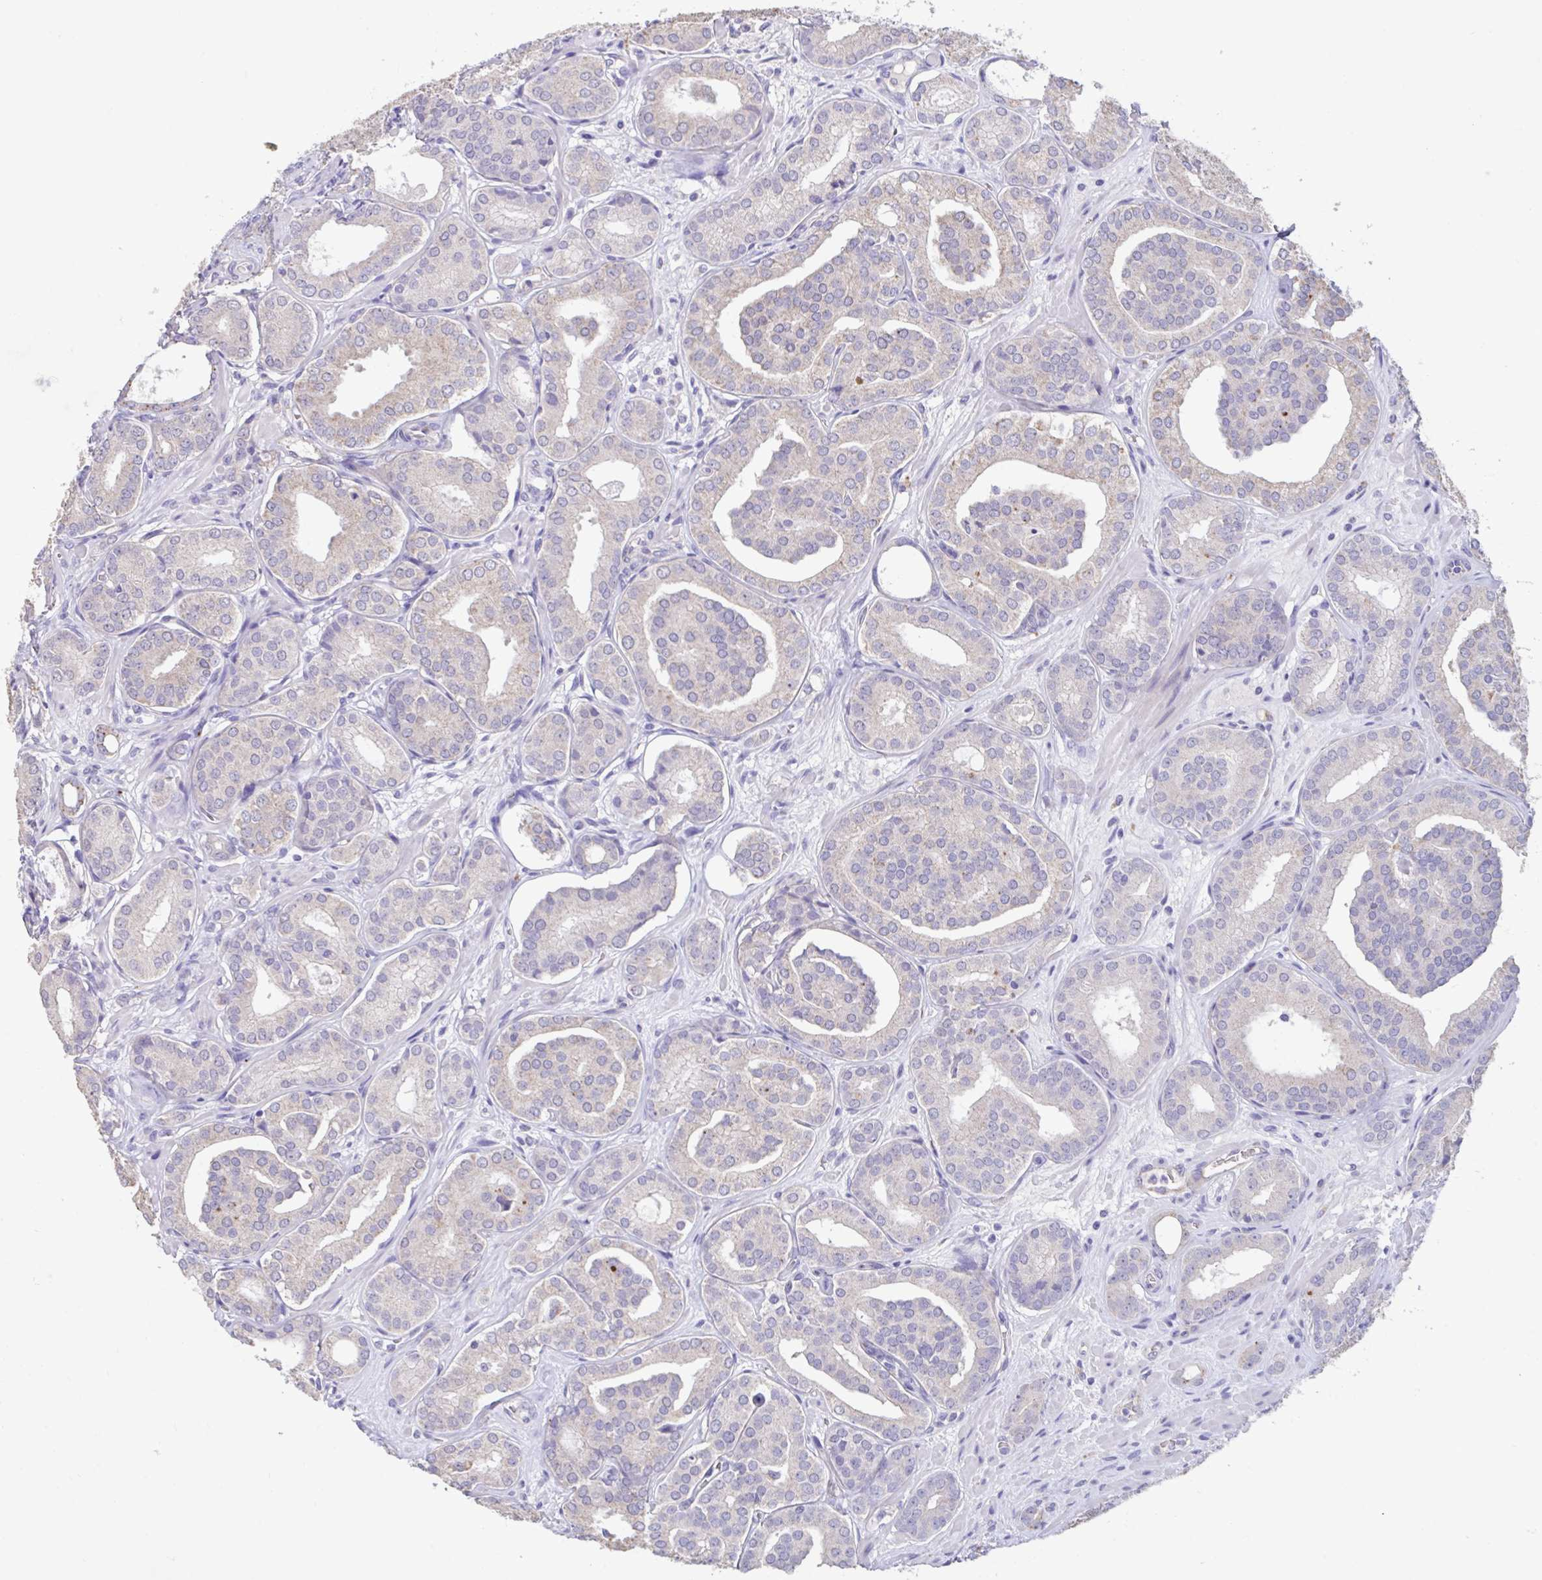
{"staining": {"intensity": "negative", "quantity": "none", "location": "none"}, "tissue": "prostate cancer", "cell_type": "Tumor cells", "image_type": "cancer", "snomed": [{"axis": "morphology", "description": "Adenocarcinoma, High grade"}, {"axis": "topography", "description": "Prostate"}], "caption": "Prostate high-grade adenocarcinoma stained for a protein using immunohistochemistry shows no expression tumor cells.", "gene": "GPR162", "patient": {"sex": "male", "age": 66}}